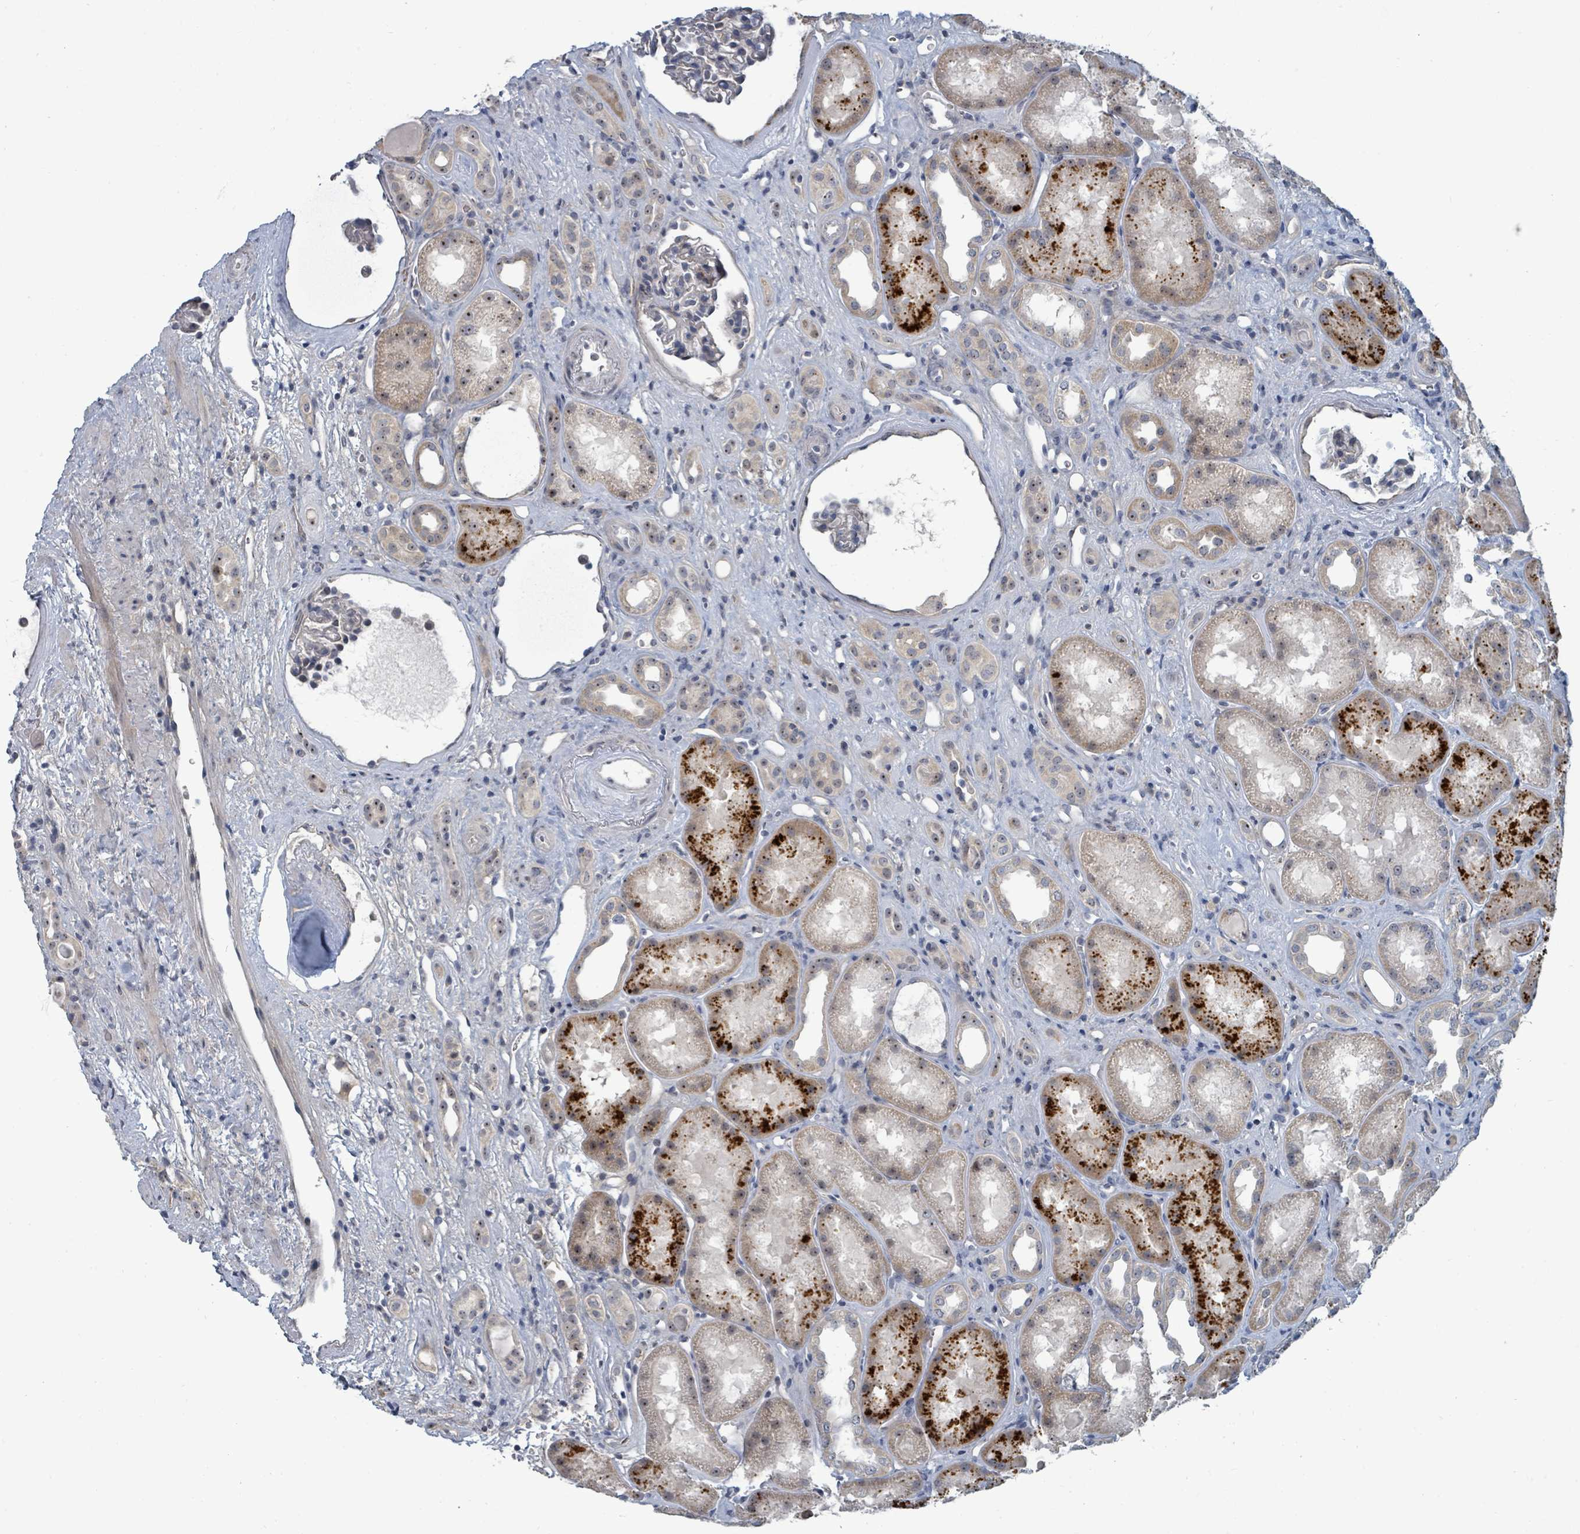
{"staining": {"intensity": "negative", "quantity": "none", "location": "none"}, "tissue": "kidney", "cell_type": "Cells in glomeruli", "image_type": "normal", "snomed": [{"axis": "morphology", "description": "Normal tissue, NOS"}, {"axis": "topography", "description": "Kidney"}], "caption": "Immunohistochemistry (IHC) histopathology image of normal human kidney stained for a protein (brown), which demonstrates no positivity in cells in glomeruli. (Brightfield microscopy of DAB (3,3'-diaminobenzidine) IHC at high magnification).", "gene": "TRDMT1", "patient": {"sex": "male", "age": 61}}